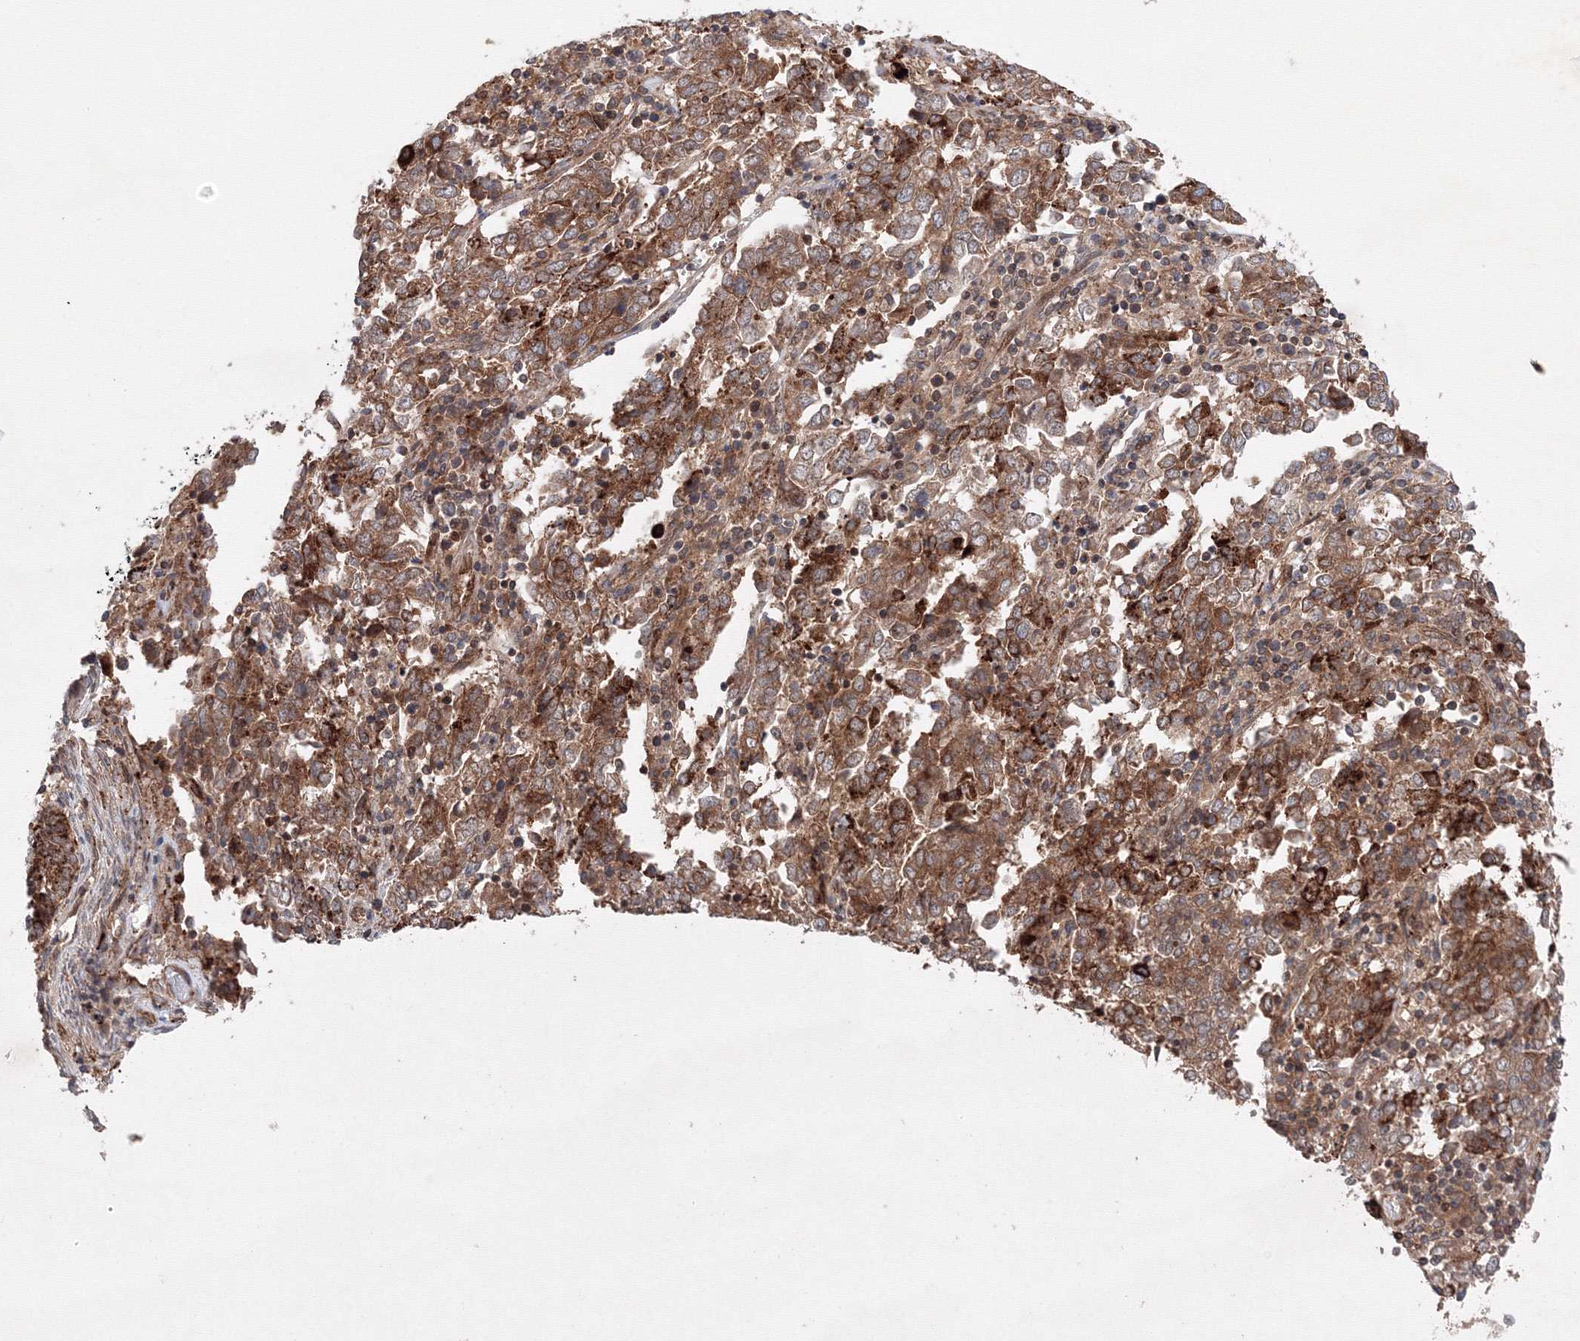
{"staining": {"intensity": "moderate", "quantity": ">75%", "location": "cytoplasmic/membranous"}, "tissue": "endometrial cancer", "cell_type": "Tumor cells", "image_type": "cancer", "snomed": [{"axis": "morphology", "description": "Adenocarcinoma, NOS"}, {"axis": "topography", "description": "Endometrium"}], "caption": "Protein expression analysis of endometrial cancer (adenocarcinoma) demonstrates moderate cytoplasmic/membranous positivity in about >75% of tumor cells. (brown staining indicates protein expression, while blue staining denotes nuclei).", "gene": "DCTD", "patient": {"sex": "female", "age": 80}}